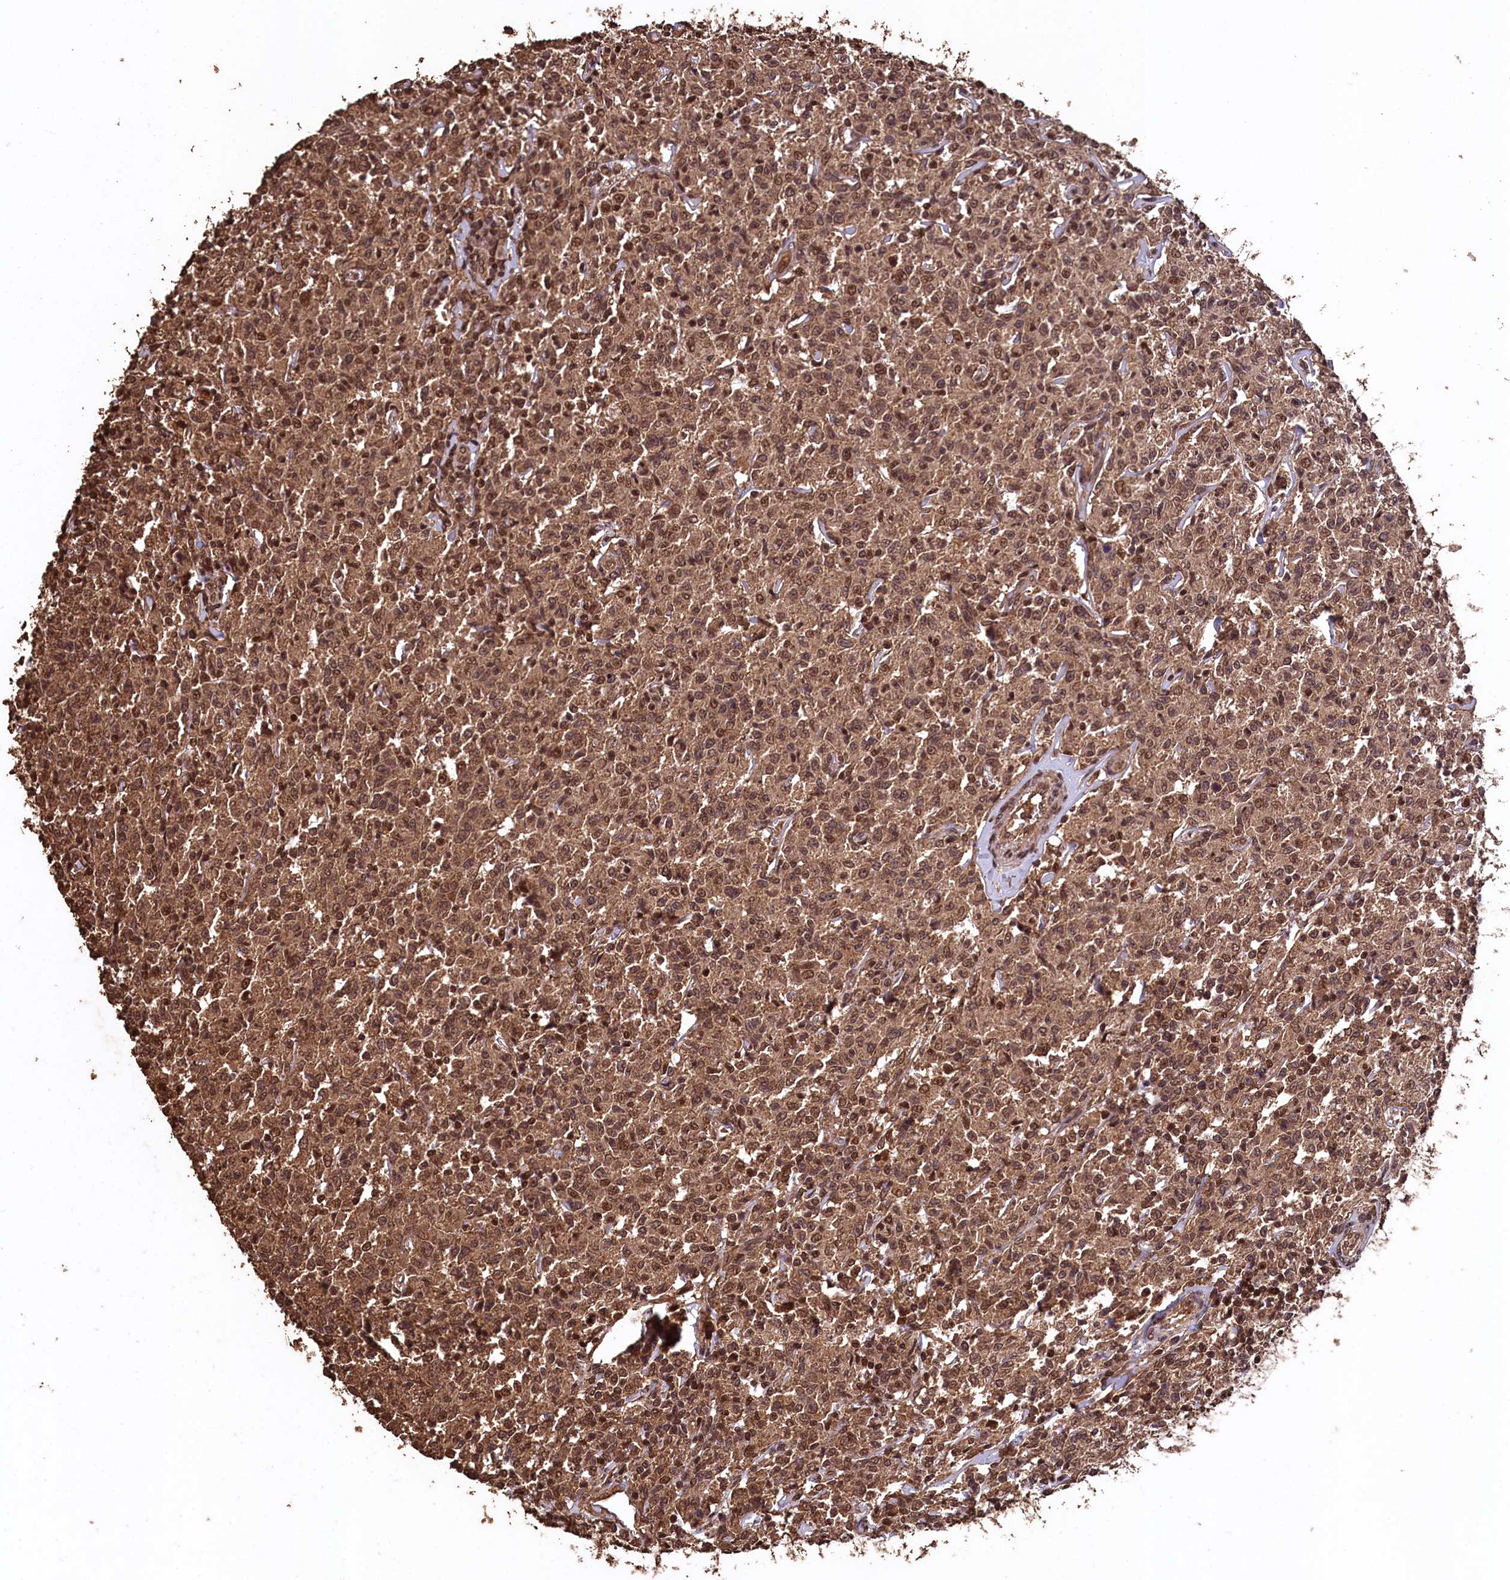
{"staining": {"intensity": "moderate", "quantity": ">75%", "location": "cytoplasmic/membranous,nuclear"}, "tissue": "lymphoma", "cell_type": "Tumor cells", "image_type": "cancer", "snomed": [{"axis": "morphology", "description": "Malignant lymphoma, non-Hodgkin's type, Low grade"}, {"axis": "topography", "description": "Small intestine"}], "caption": "Immunohistochemistry (IHC) of lymphoma demonstrates medium levels of moderate cytoplasmic/membranous and nuclear staining in approximately >75% of tumor cells.", "gene": "CEP57L1", "patient": {"sex": "female", "age": 59}}